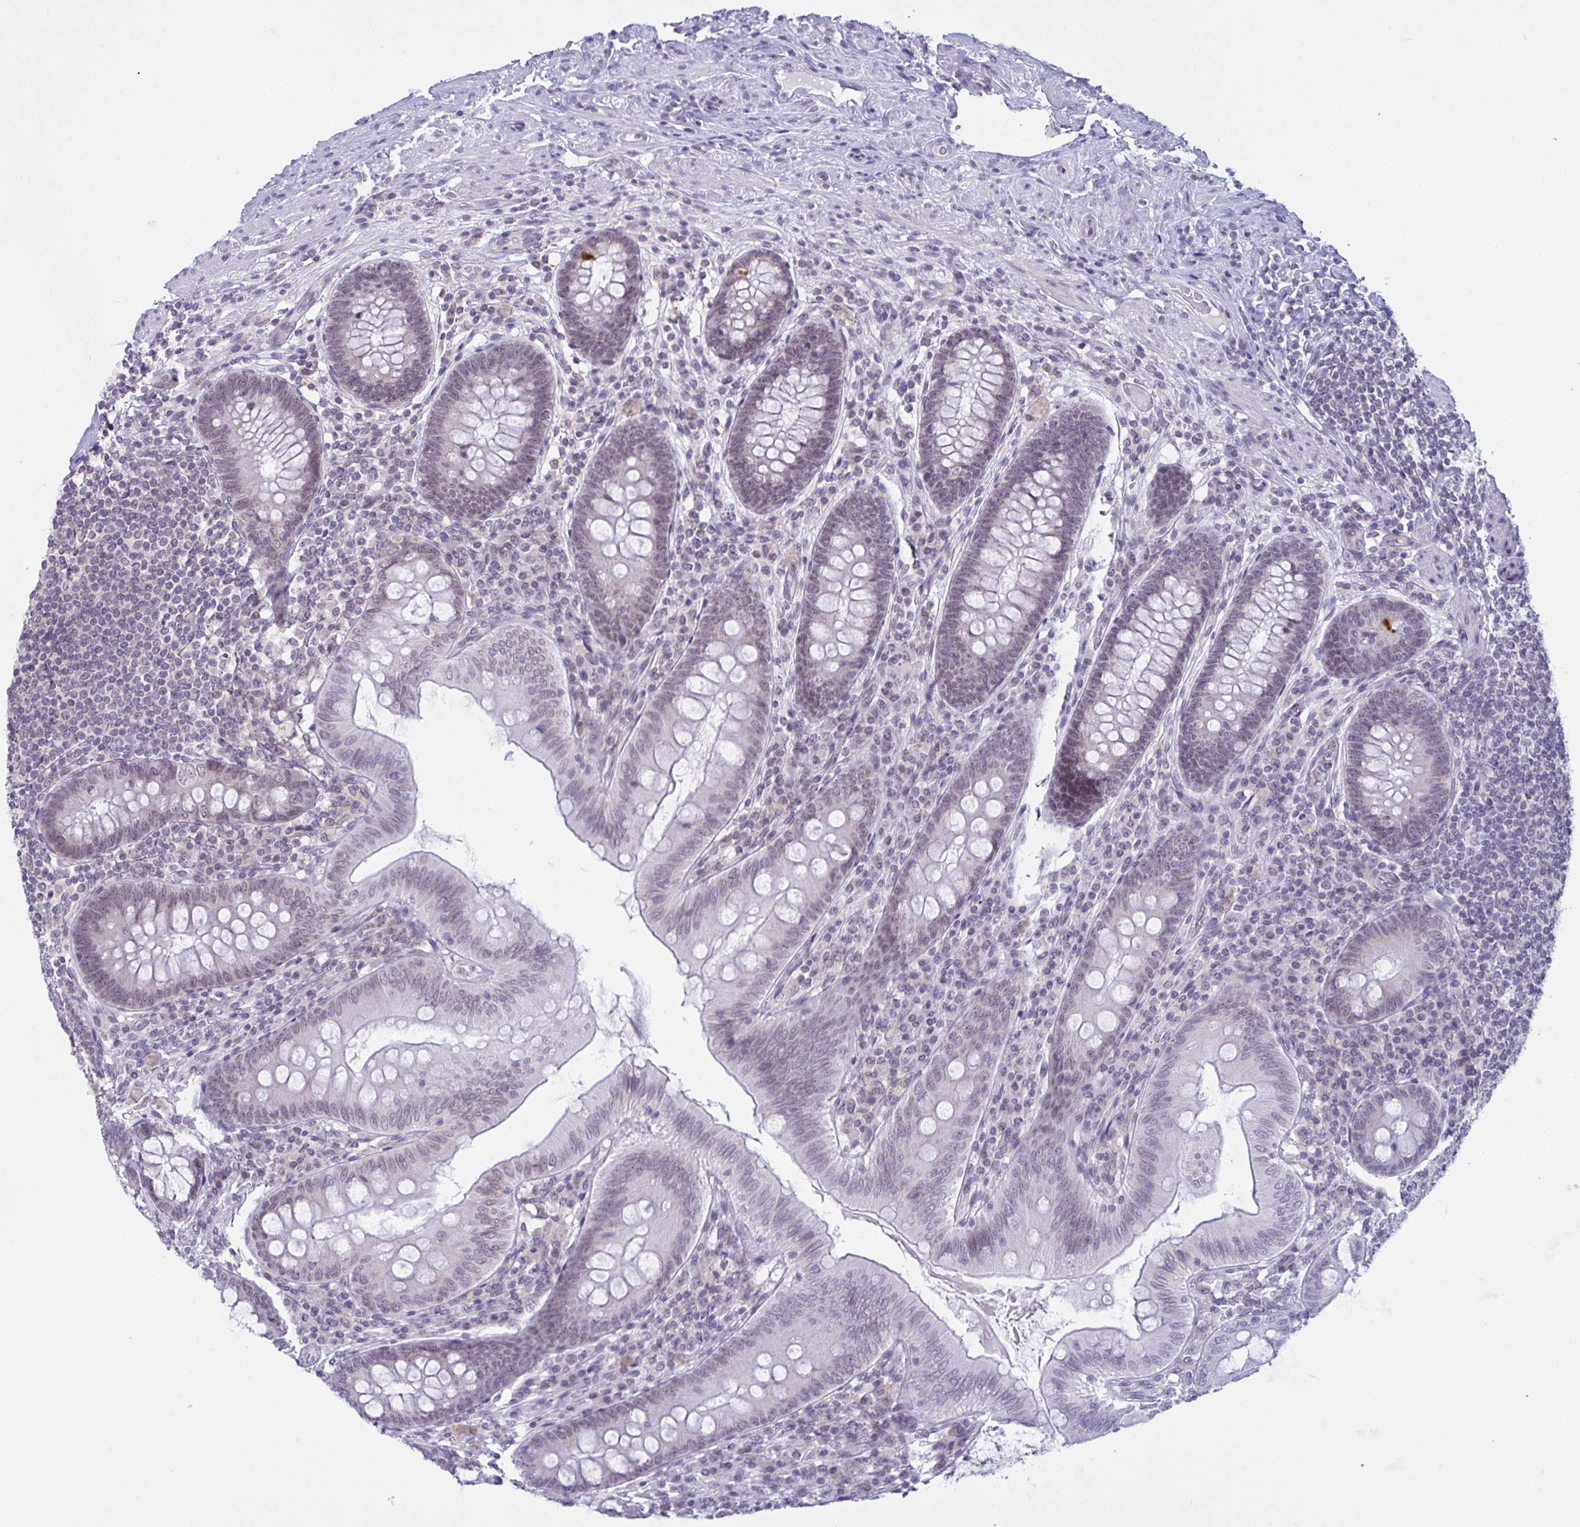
{"staining": {"intensity": "weak", "quantity": "25%-75%", "location": "nuclear"}, "tissue": "appendix", "cell_type": "Glandular cells", "image_type": "normal", "snomed": [{"axis": "morphology", "description": "Normal tissue, NOS"}, {"axis": "topography", "description": "Appendix"}], "caption": "Appendix stained with a protein marker reveals weak staining in glandular cells.", "gene": "DOCK11", "patient": {"sex": "male", "age": 71}}